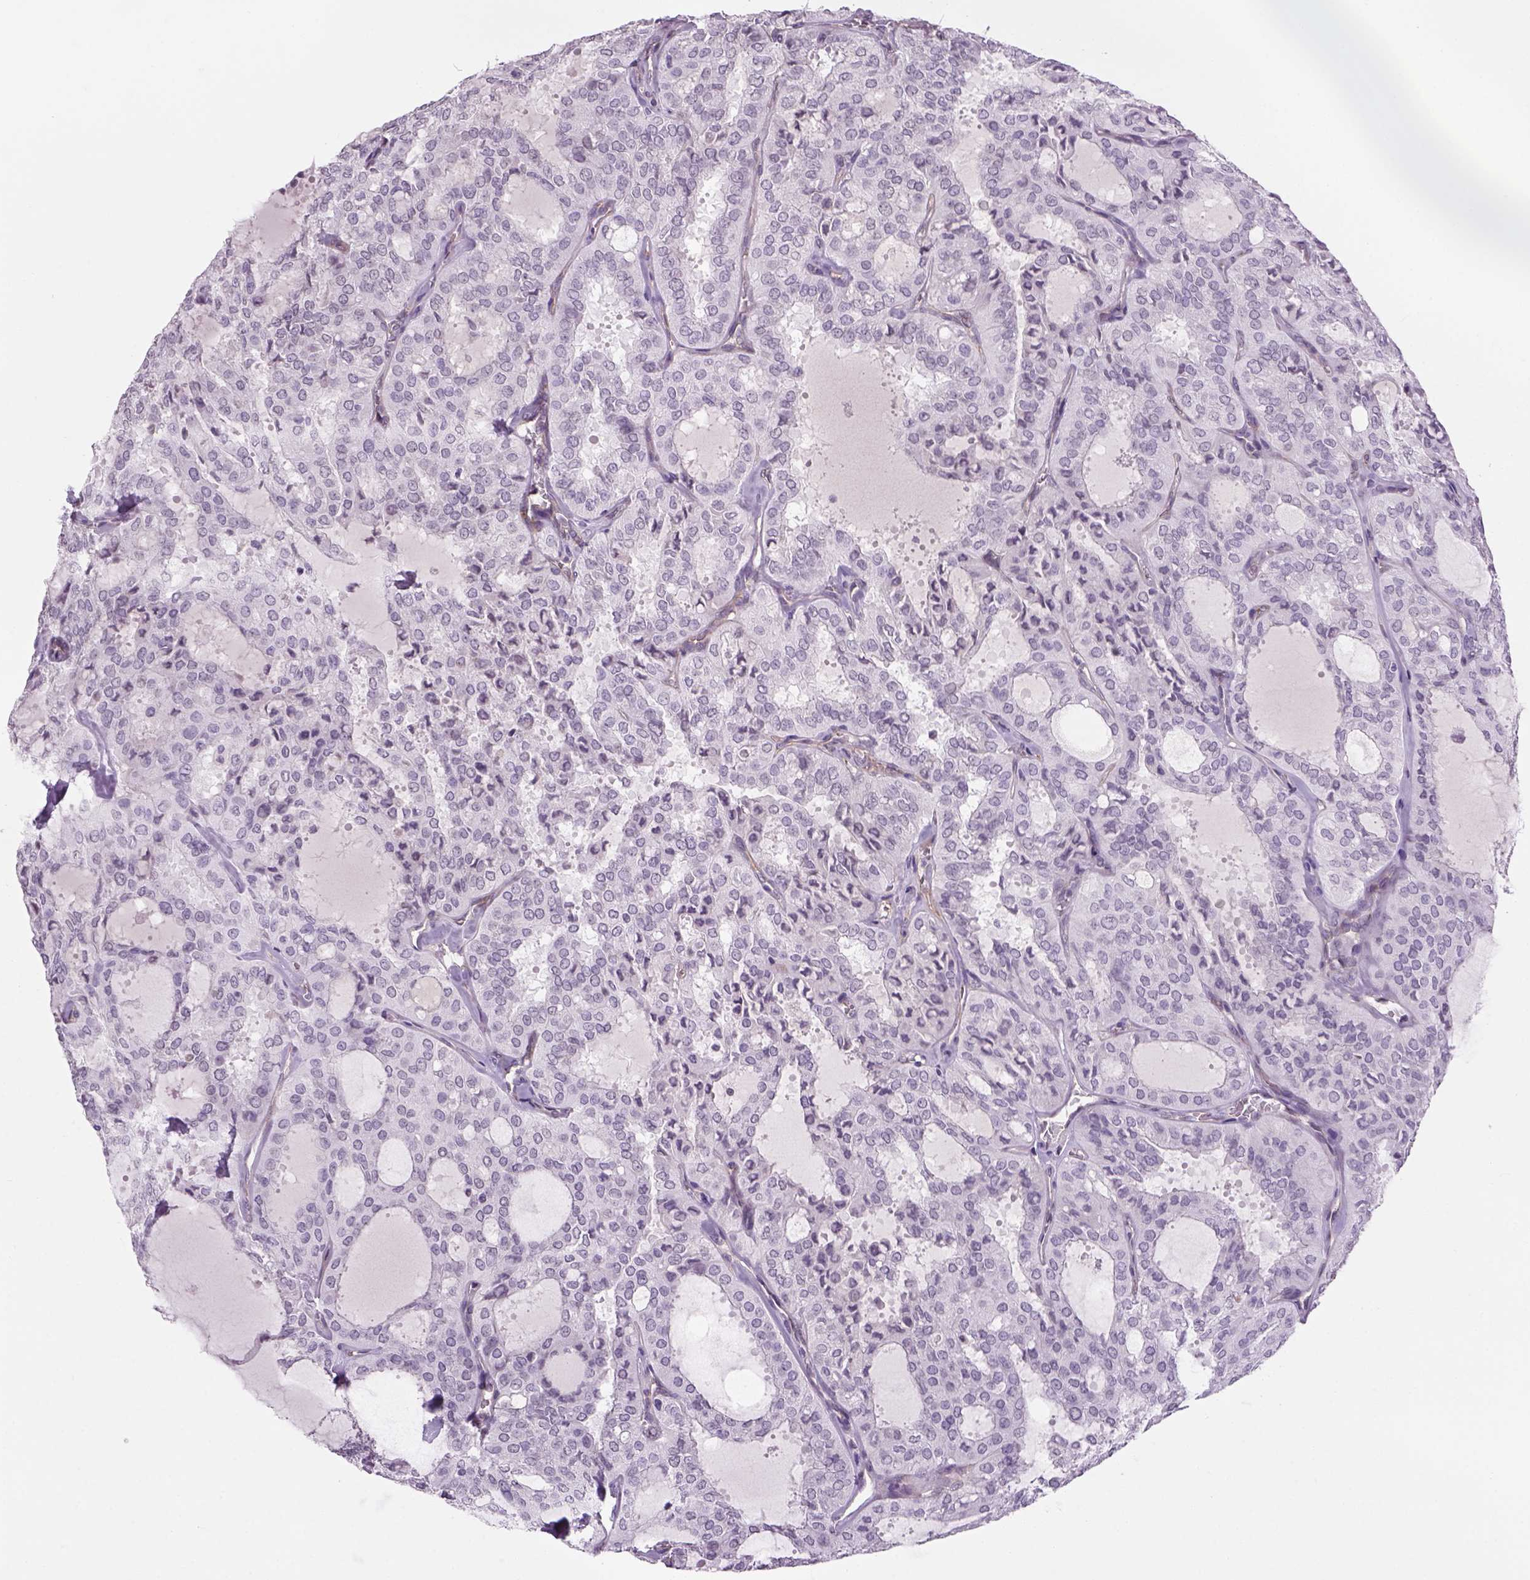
{"staining": {"intensity": "negative", "quantity": "none", "location": "none"}, "tissue": "thyroid cancer", "cell_type": "Tumor cells", "image_type": "cancer", "snomed": [{"axis": "morphology", "description": "Follicular adenoma carcinoma, NOS"}, {"axis": "topography", "description": "Thyroid gland"}], "caption": "This is an immunohistochemistry (IHC) micrograph of thyroid cancer (follicular adenoma carcinoma). There is no positivity in tumor cells.", "gene": "PRRT1", "patient": {"sex": "male", "age": 75}}